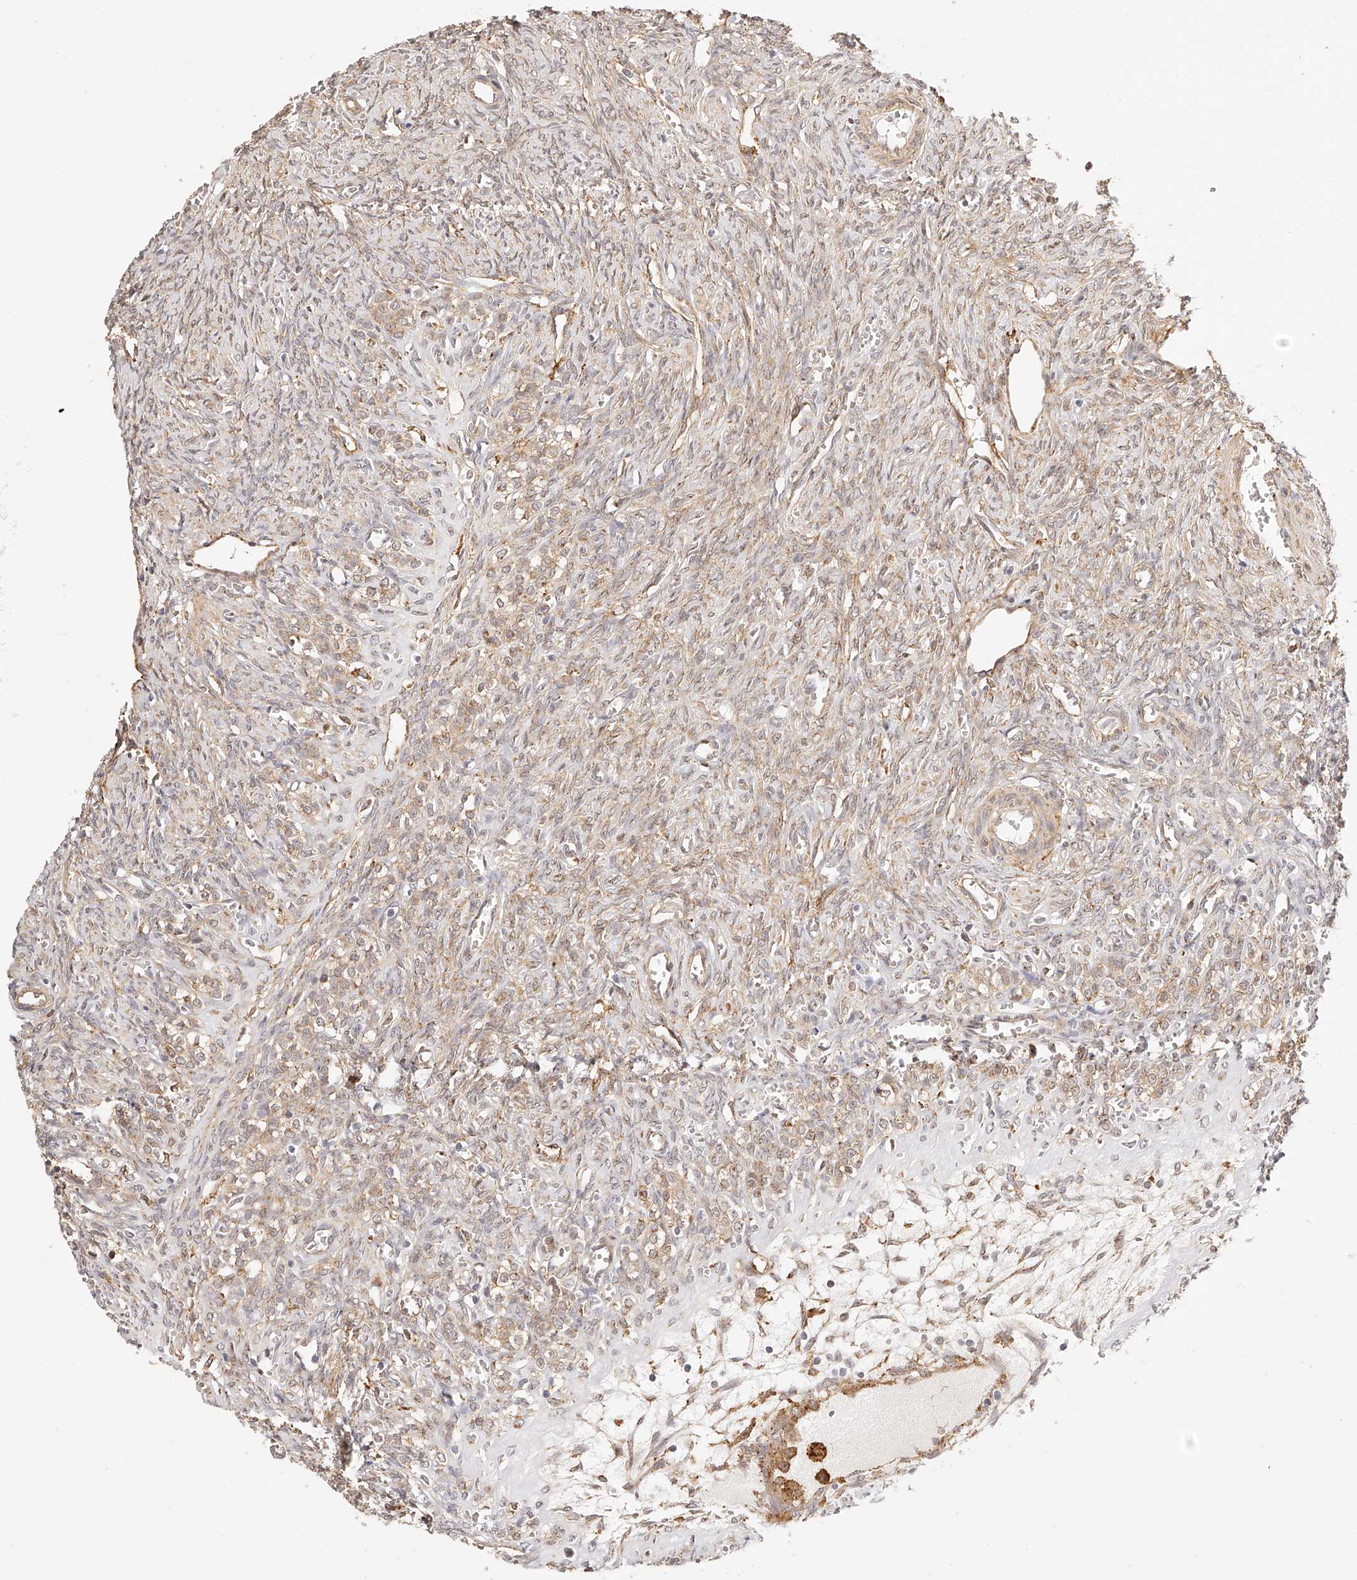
{"staining": {"intensity": "weak", "quantity": ">75%", "location": "cytoplasmic/membranous"}, "tissue": "ovary", "cell_type": "Follicle cells", "image_type": "normal", "snomed": [{"axis": "morphology", "description": "Normal tissue, NOS"}, {"axis": "topography", "description": "Ovary"}], "caption": "This photomicrograph displays immunohistochemistry (IHC) staining of benign ovary, with low weak cytoplasmic/membranous expression in about >75% of follicle cells.", "gene": "SYNC", "patient": {"sex": "female", "age": 41}}